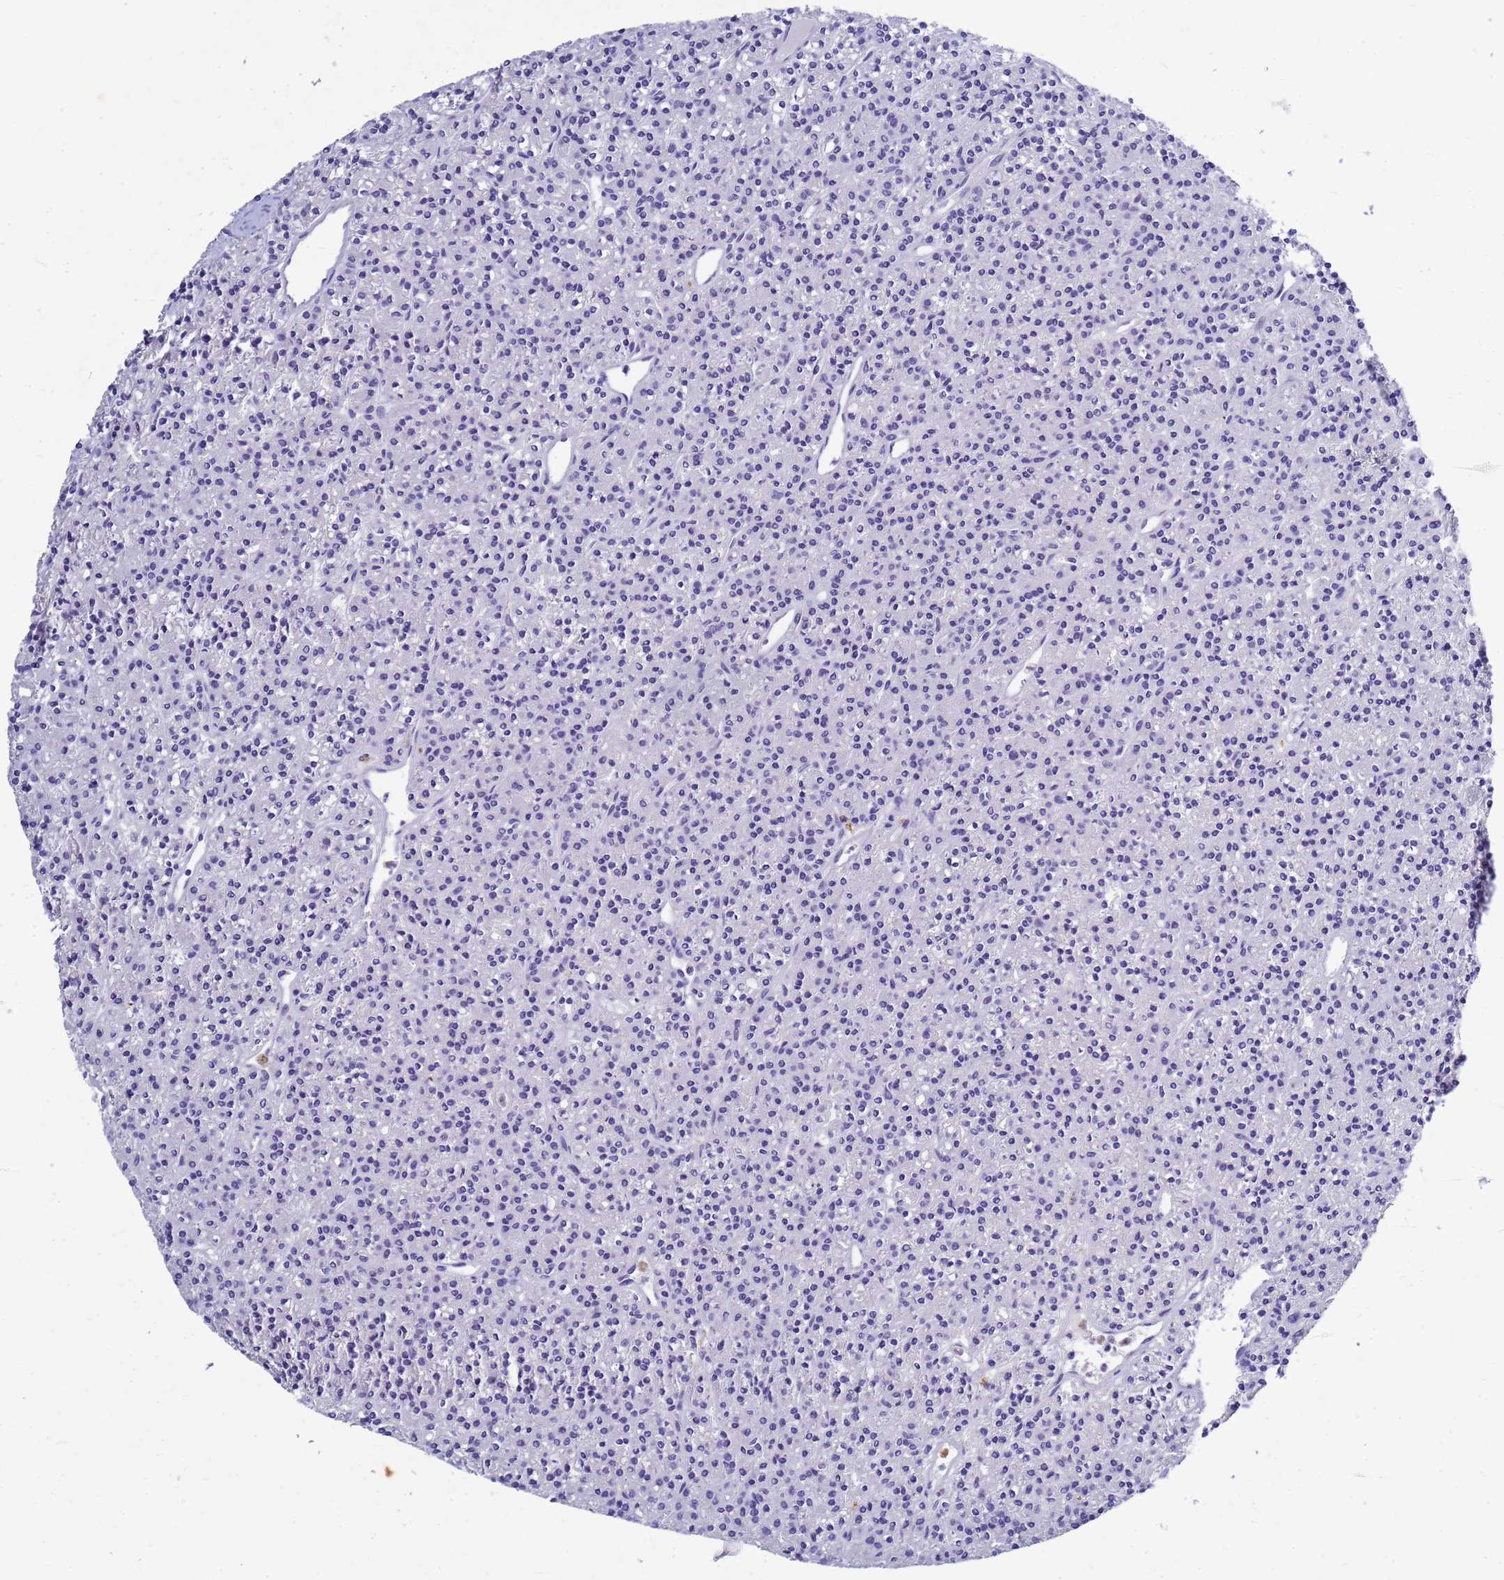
{"staining": {"intensity": "negative", "quantity": "none", "location": "none"}, "tissue": "parathyroid gland", "cell_type": "Glandular cells", "image_type": "normal", "snomed": [{"axis": "morphology", "description": "Normal tissue, NOS"}, {"axis": "topography", "description": "Parathyroid gland"}], "caption": "The image displays no significant positivity in glandular cells of parathyroid gland. (DAB immunohistochemistry (IHC) with hematoxylin counter stain).", "gene": "B3GNT8", "patient": {"sex": "female", "age": 45}}